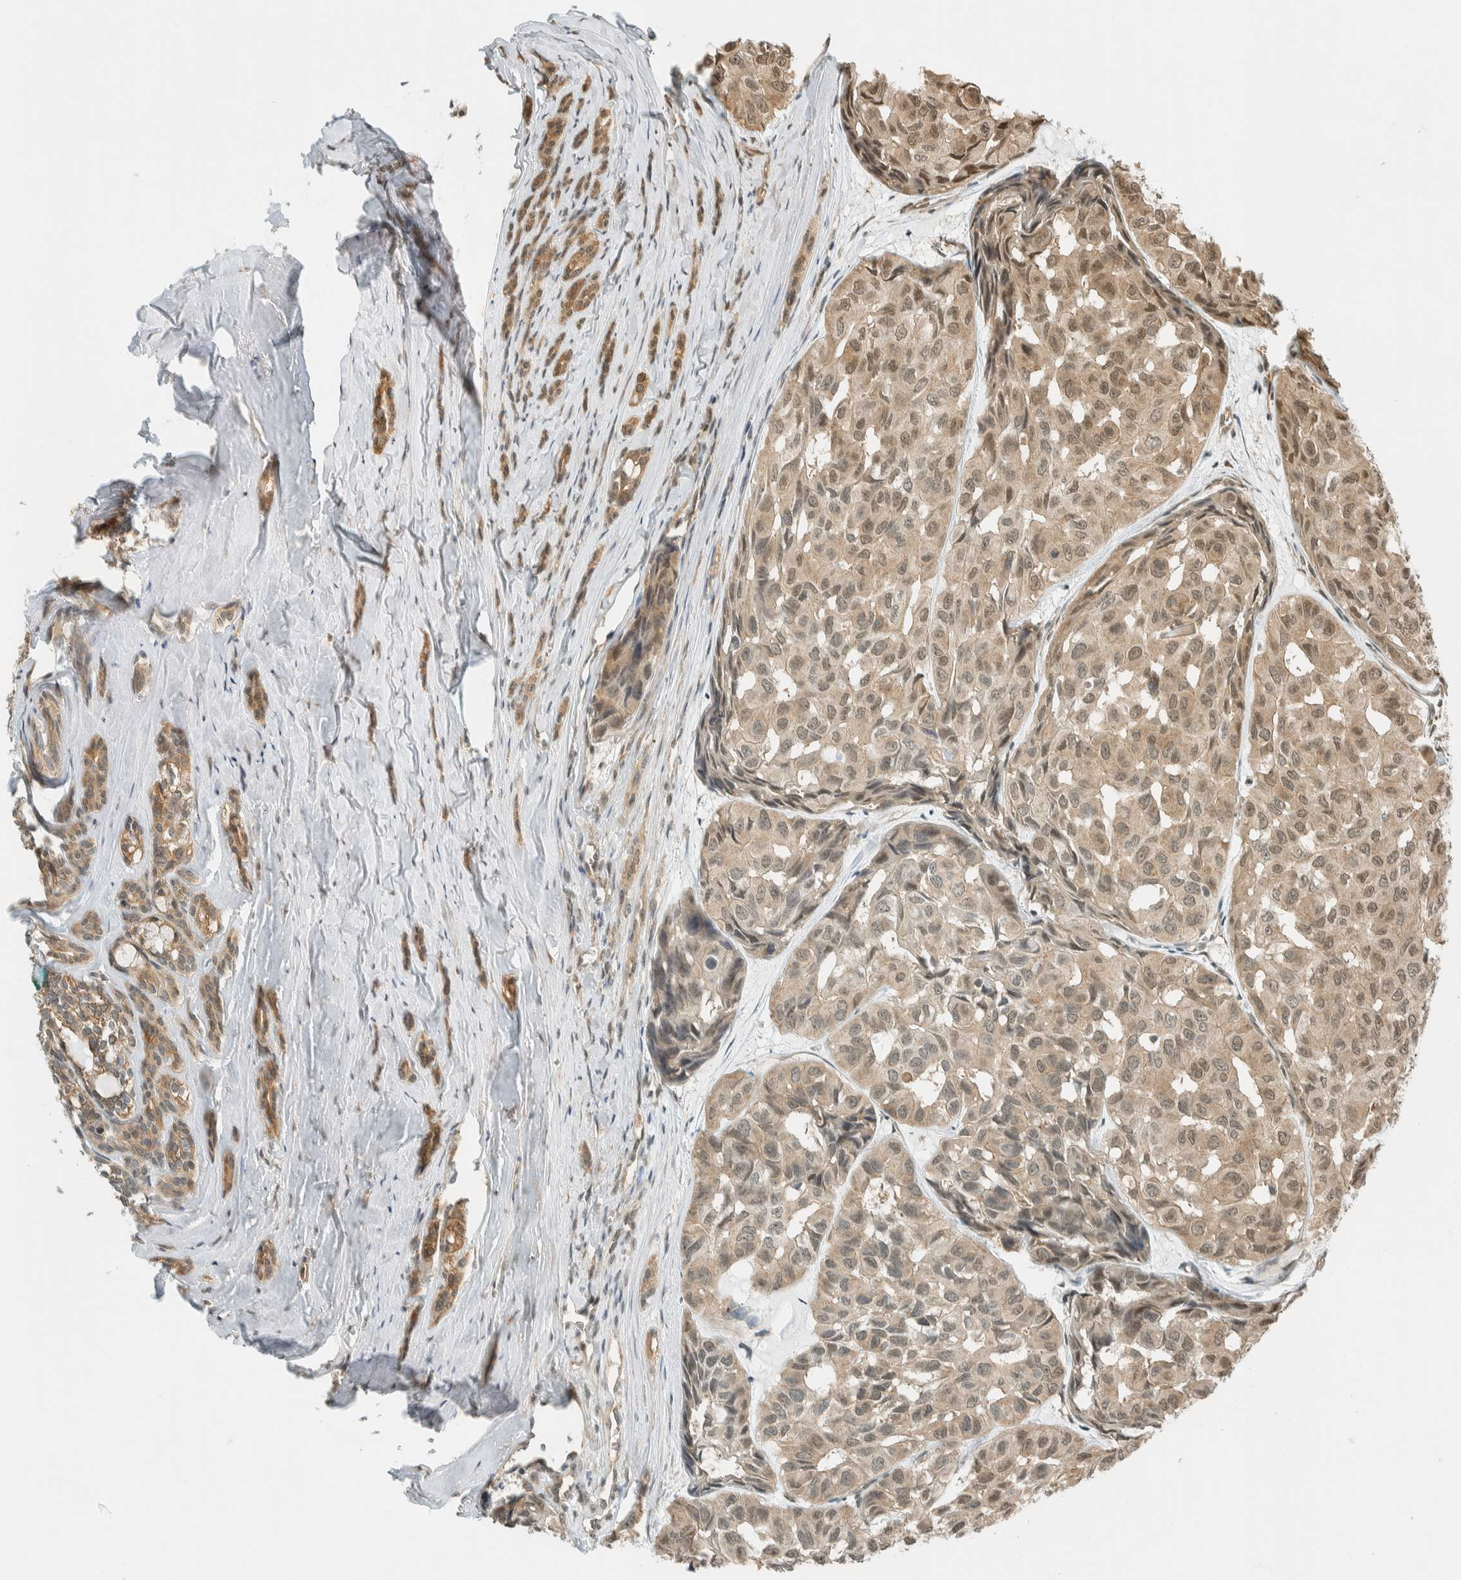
{"staining": {"intensity": "weak", "quantity": ">75%", "location": "cytoplasmic/membranous,nuclear"}, "tissue": "head and neck cancer", "cell_type": "Tumor cells", "image_type": "cancer", "snomed": [{"axis": "morphology", "description": "Adenocarcinoma, NOS"}, {"axis": "topography", "description": "Salivary gland, NOS"}, {"axis": "topography", "description": "Head-Neck"}], "caption": "DAB (3,3'-diaminobenzidine) immunohistochemical staining of head and neck adenocarcinoma exhibits weak cytoplasmic/membranous and nuclear protein expression in approximately >75% of tumor cells.", "gene": "NIBAN2", "patient": {"sex": "female", "age": 76}}